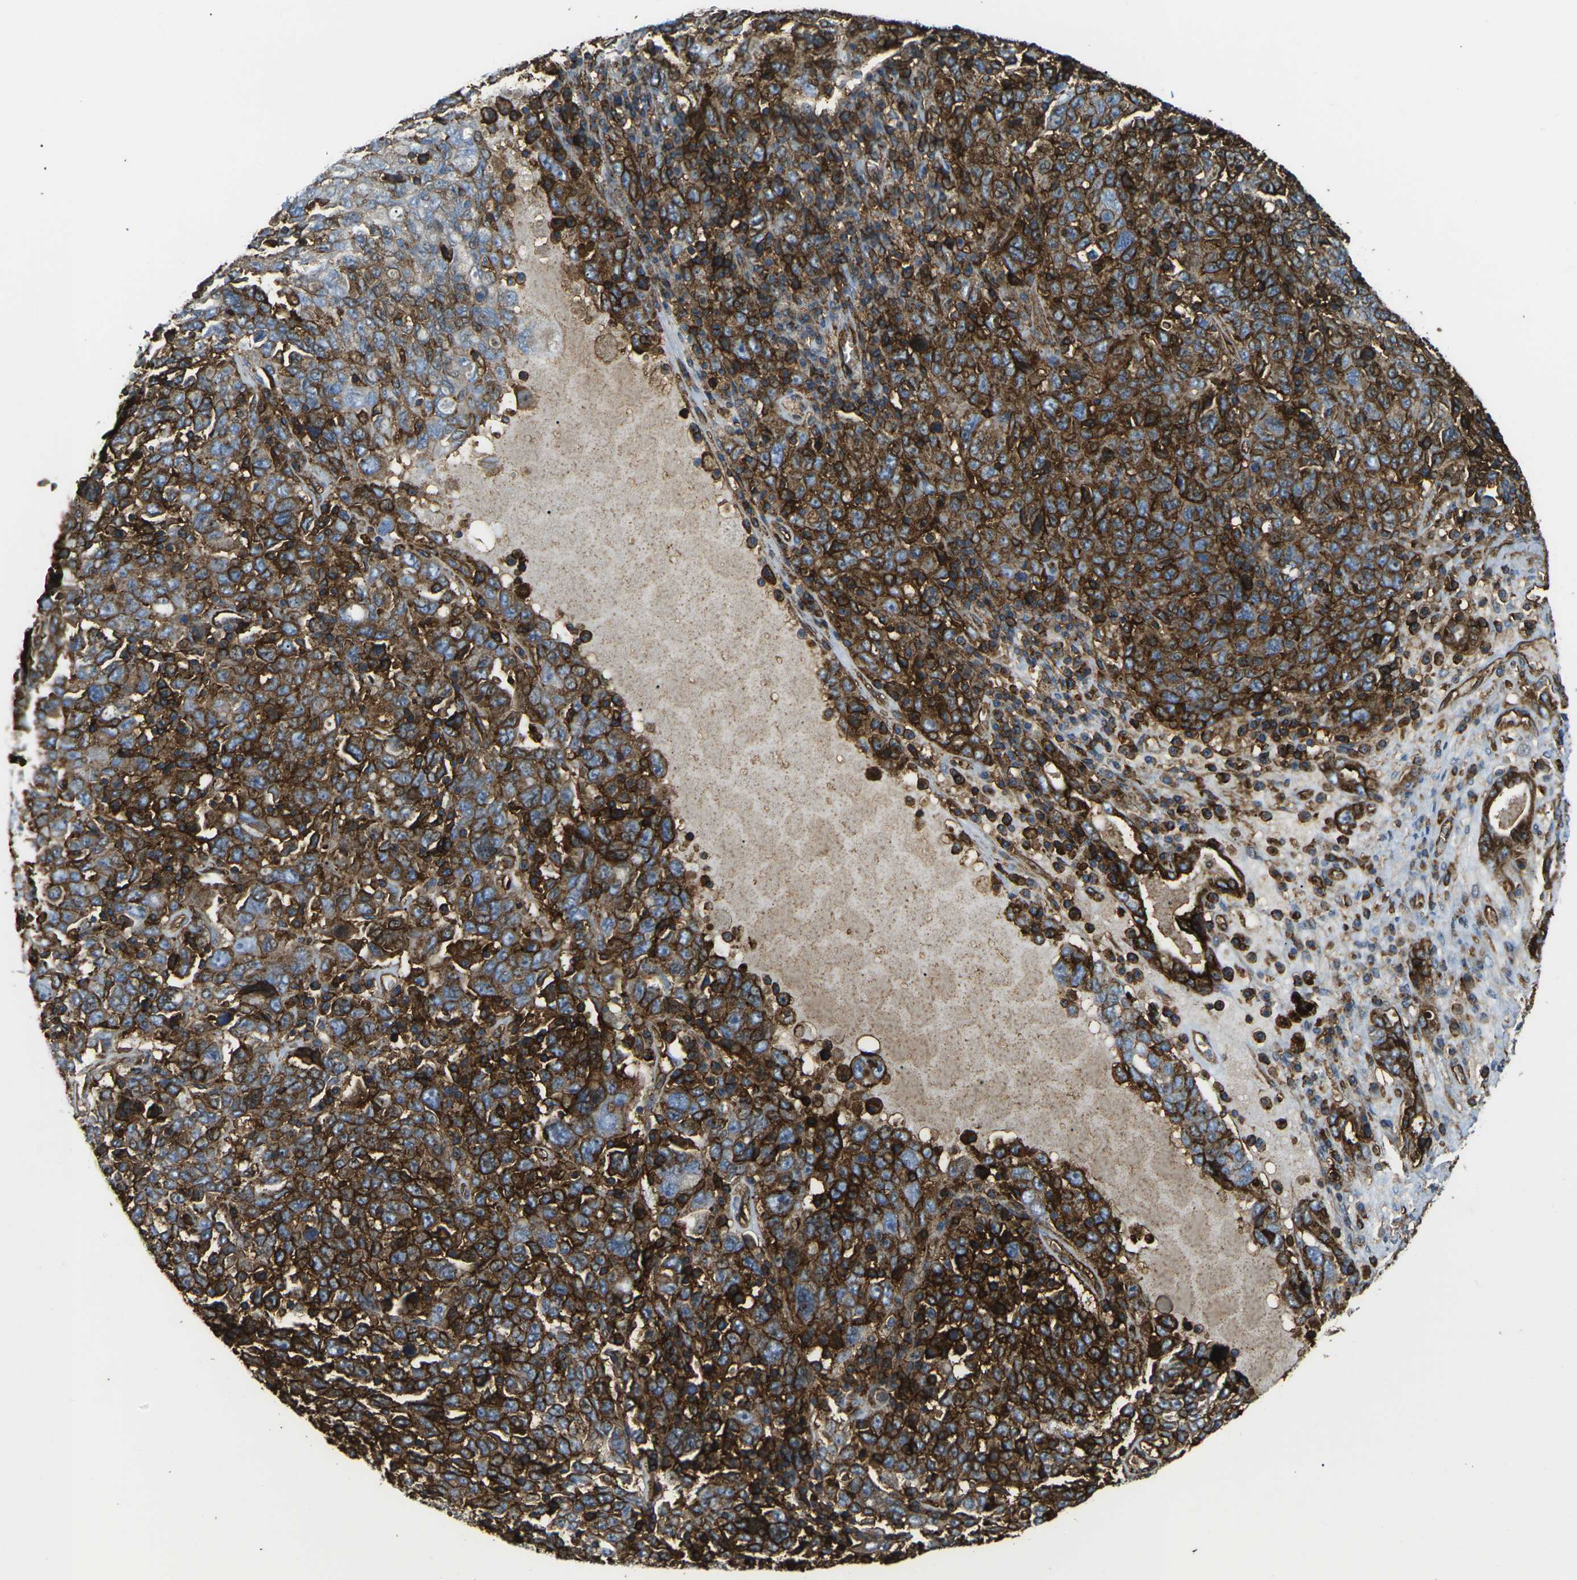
{"staining": {"intensity": "strong", "quantity": ">75%", "location": "cytoplasmic/membranous"}, "tissue": "ovarian cancer", "cell_type": "Tumor cells", "image_type": "cancer", "snomed": [{"axis": "morphology", "description": "Carcinoma, endometroid"}, {"axis": "topography", "description": "Ovary"}], "caption": "Tumor cells demonstrate strong cytoplasmic/membranous expression in approximately >75% of cells in ovarian cancer (endometroid carcinoma).", "gene": "HLA-B", "patient": {"sex": "female", "age": 62}}